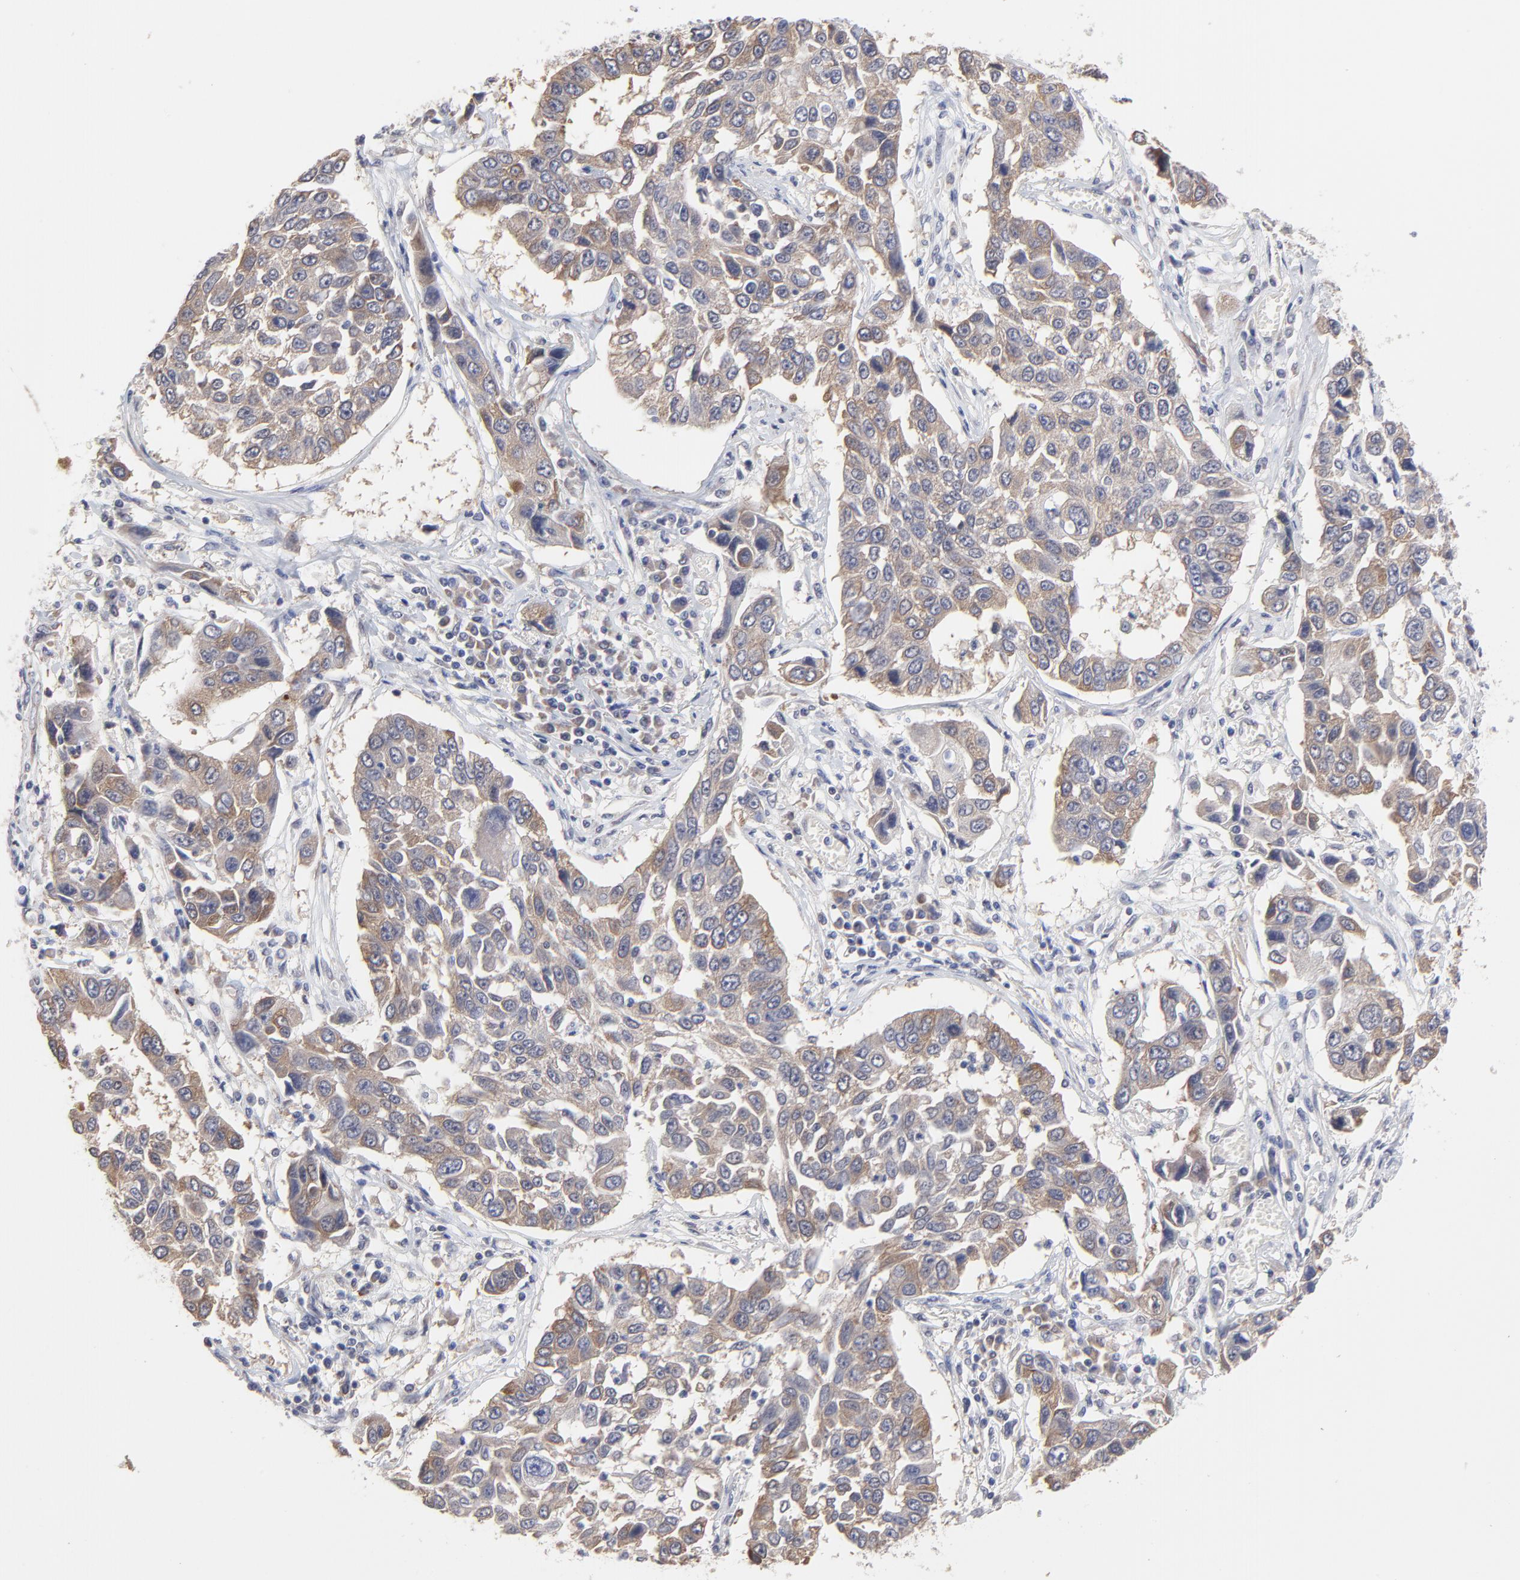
{"staining": {"intensity": "moderate", "quantity": "25%-75%", "location": "cytoplasmic/membranous"}, "tissue": "lung cancer", "cell_type": "Tumor cells", "image_type": "cancer", "snomed": [{"axis": "morphology", "description": "Squamous cell carcinoma, NOS"}, {"axis": "topography", "description": "Lung"}], "caption": "Protein expression analysis of human lung cancer reveals moderate cytoplasmic/membranous staining in about 25%-75% of tumor cells. (Brightfield microscopy of DAB IHC at high magnification).", "gene": "CCT2", "patient": {"sex": "male", "age": 71}}